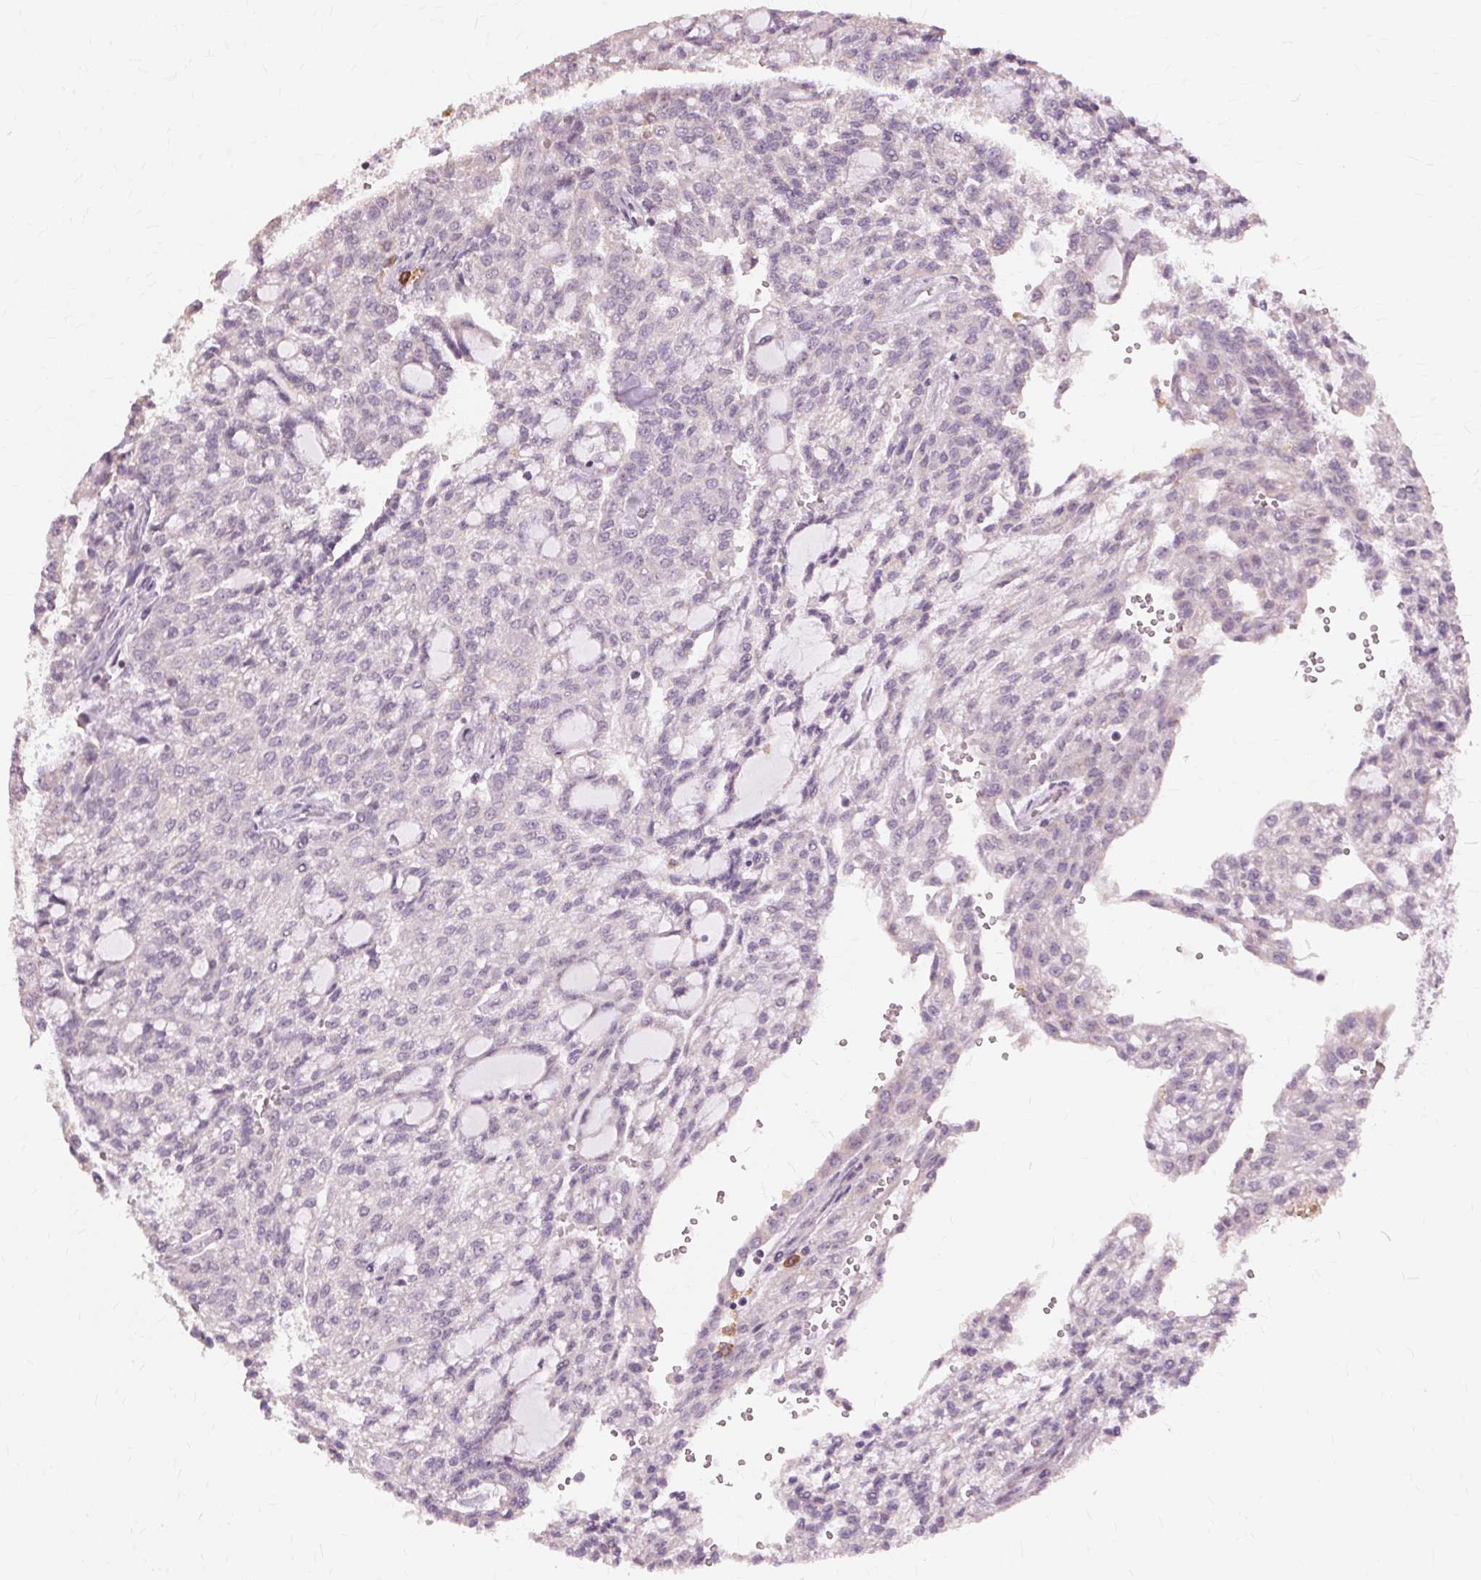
{"staining": {"intensity": "negative", "quantity": "none", "location": "none"}, "tissue": "renal cancer", "cell_type": "Tumor cells", "image_type": "cancer", "snomed": [{"axis": "morphology", "description": "Adenocarcinoma, NOS"}, {"axis": "topography", "description": "Kidney"}], "caption": "Renal adenocarcinoma stained for a protein using immunohistochemistry (IHC) shows no staining tumor cells.", "gene": "SIGLEC6", "patient": {"sex": "male", "age": 63}}